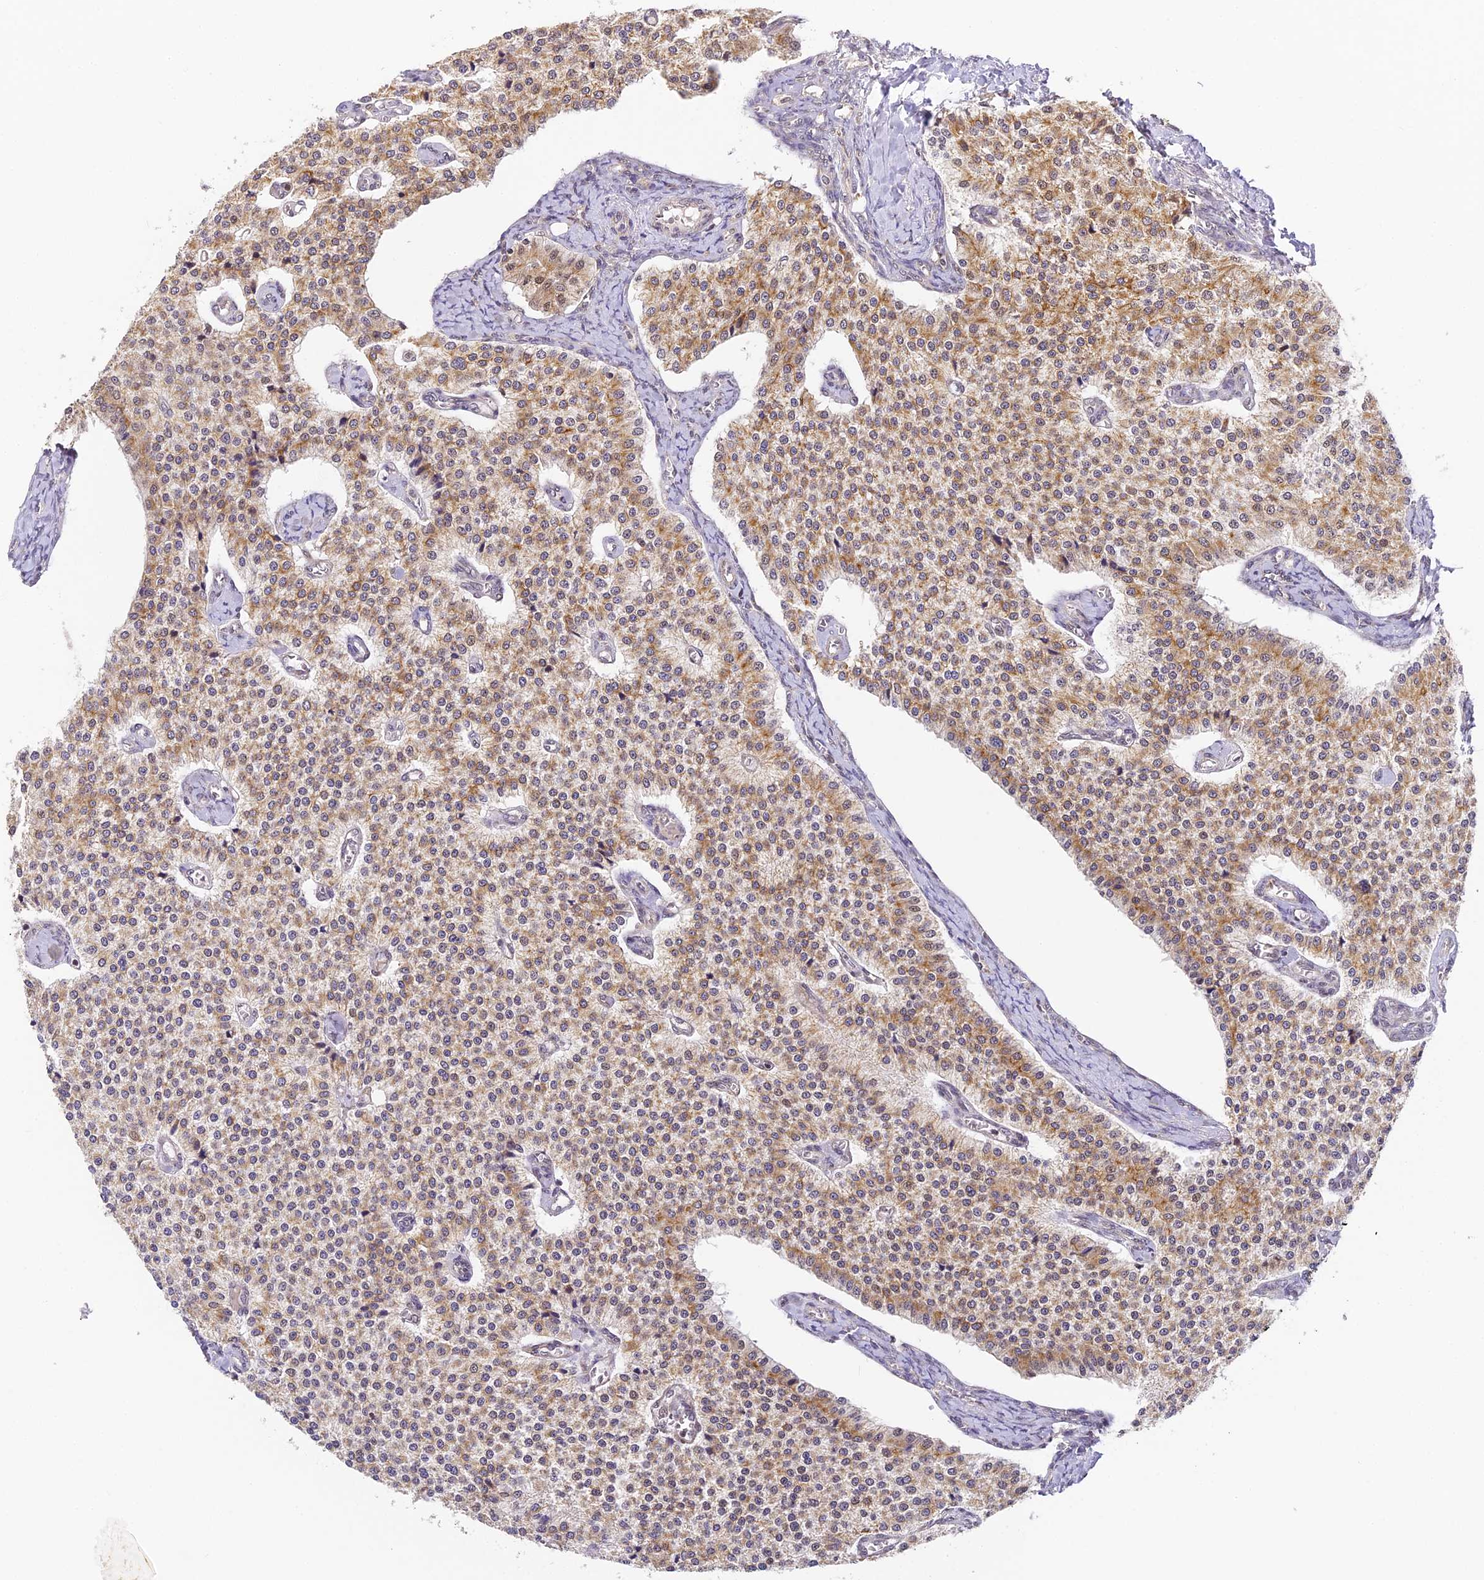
{"staining": {"intensity": "moderate", "quantity": ">75%", "location": "cytoplasmic/membranous"}, "tissue": "carcinoid", "cell_type": "Tumor cells", "image_type": "cancer", "snomed": [{"axis": "morphology", "description": "Carcinoid, malignant, NOS"}, {"axis": "topography", "description": "Colon"}], "caption": "Immunohistochemistry (DAB) staining of malignant carcinoid reveals moderate cytoplasmic/membranous protein positivity in approximately >75% of tumor cells.", "gene": "DNAAF10", "patient": {"sex": "female", "age": 52}}